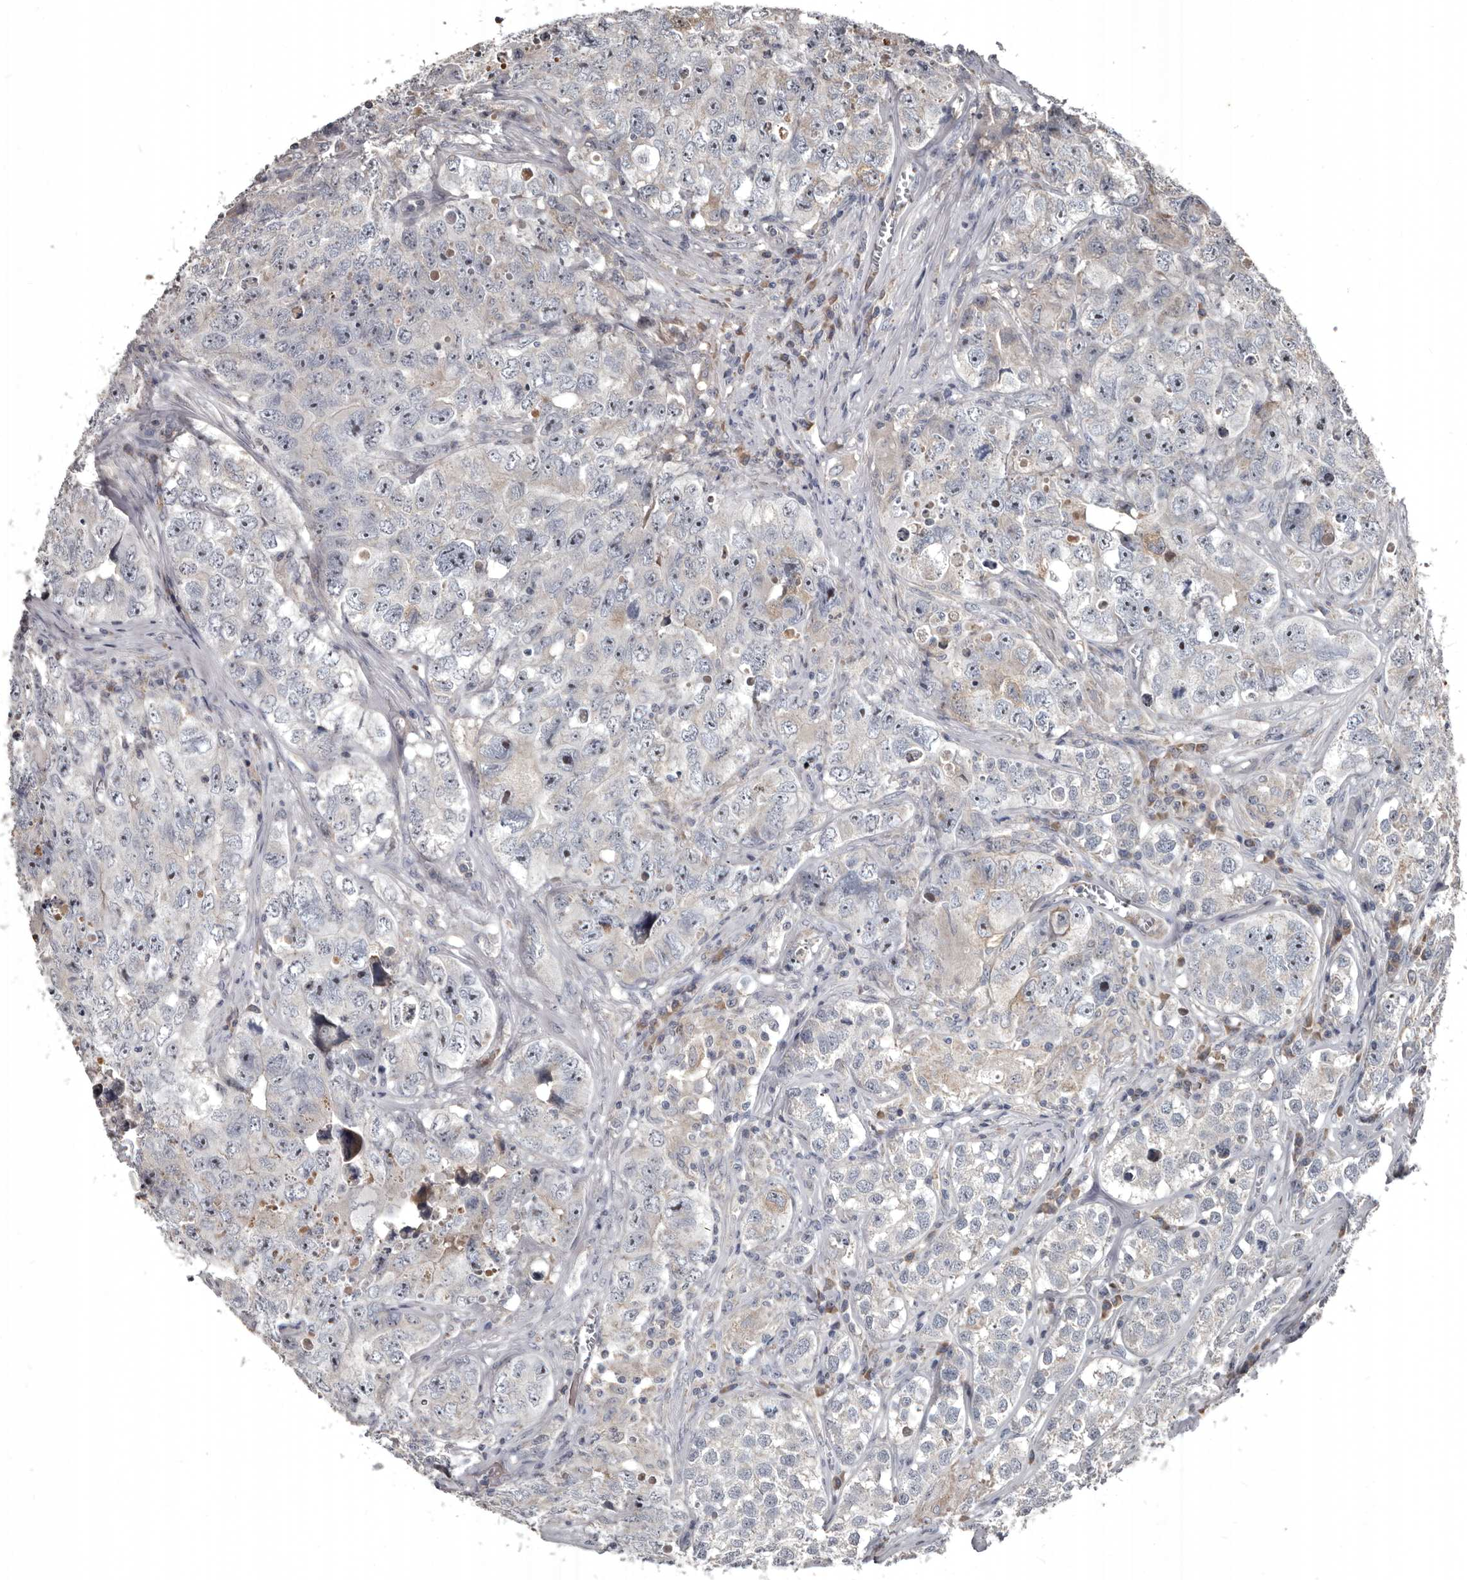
{"staining": {"intensity": "negative", "quantity": "none", "location": "none"}, "tissue": "testis cancer", "cell_type": "Tumor cells", "image_type": "cancer", "snomed": [{"axis": "morphology", "description": "Seminoma, NOS"}, {"axis": "morphology", "description": "Carcinoma, Embryonal, NOS"}, {"axis": "topography", "description": "Testis"}], "caption": "High power microscopy micrograph of an IHC micrograph of testis cancer, revealing no significant staining in tumor cells. (Immunohistochemistry, brightfield microscopy, high magnification).", "gene": "GREB1", "patient": {"sex": "male", "age": 43}}